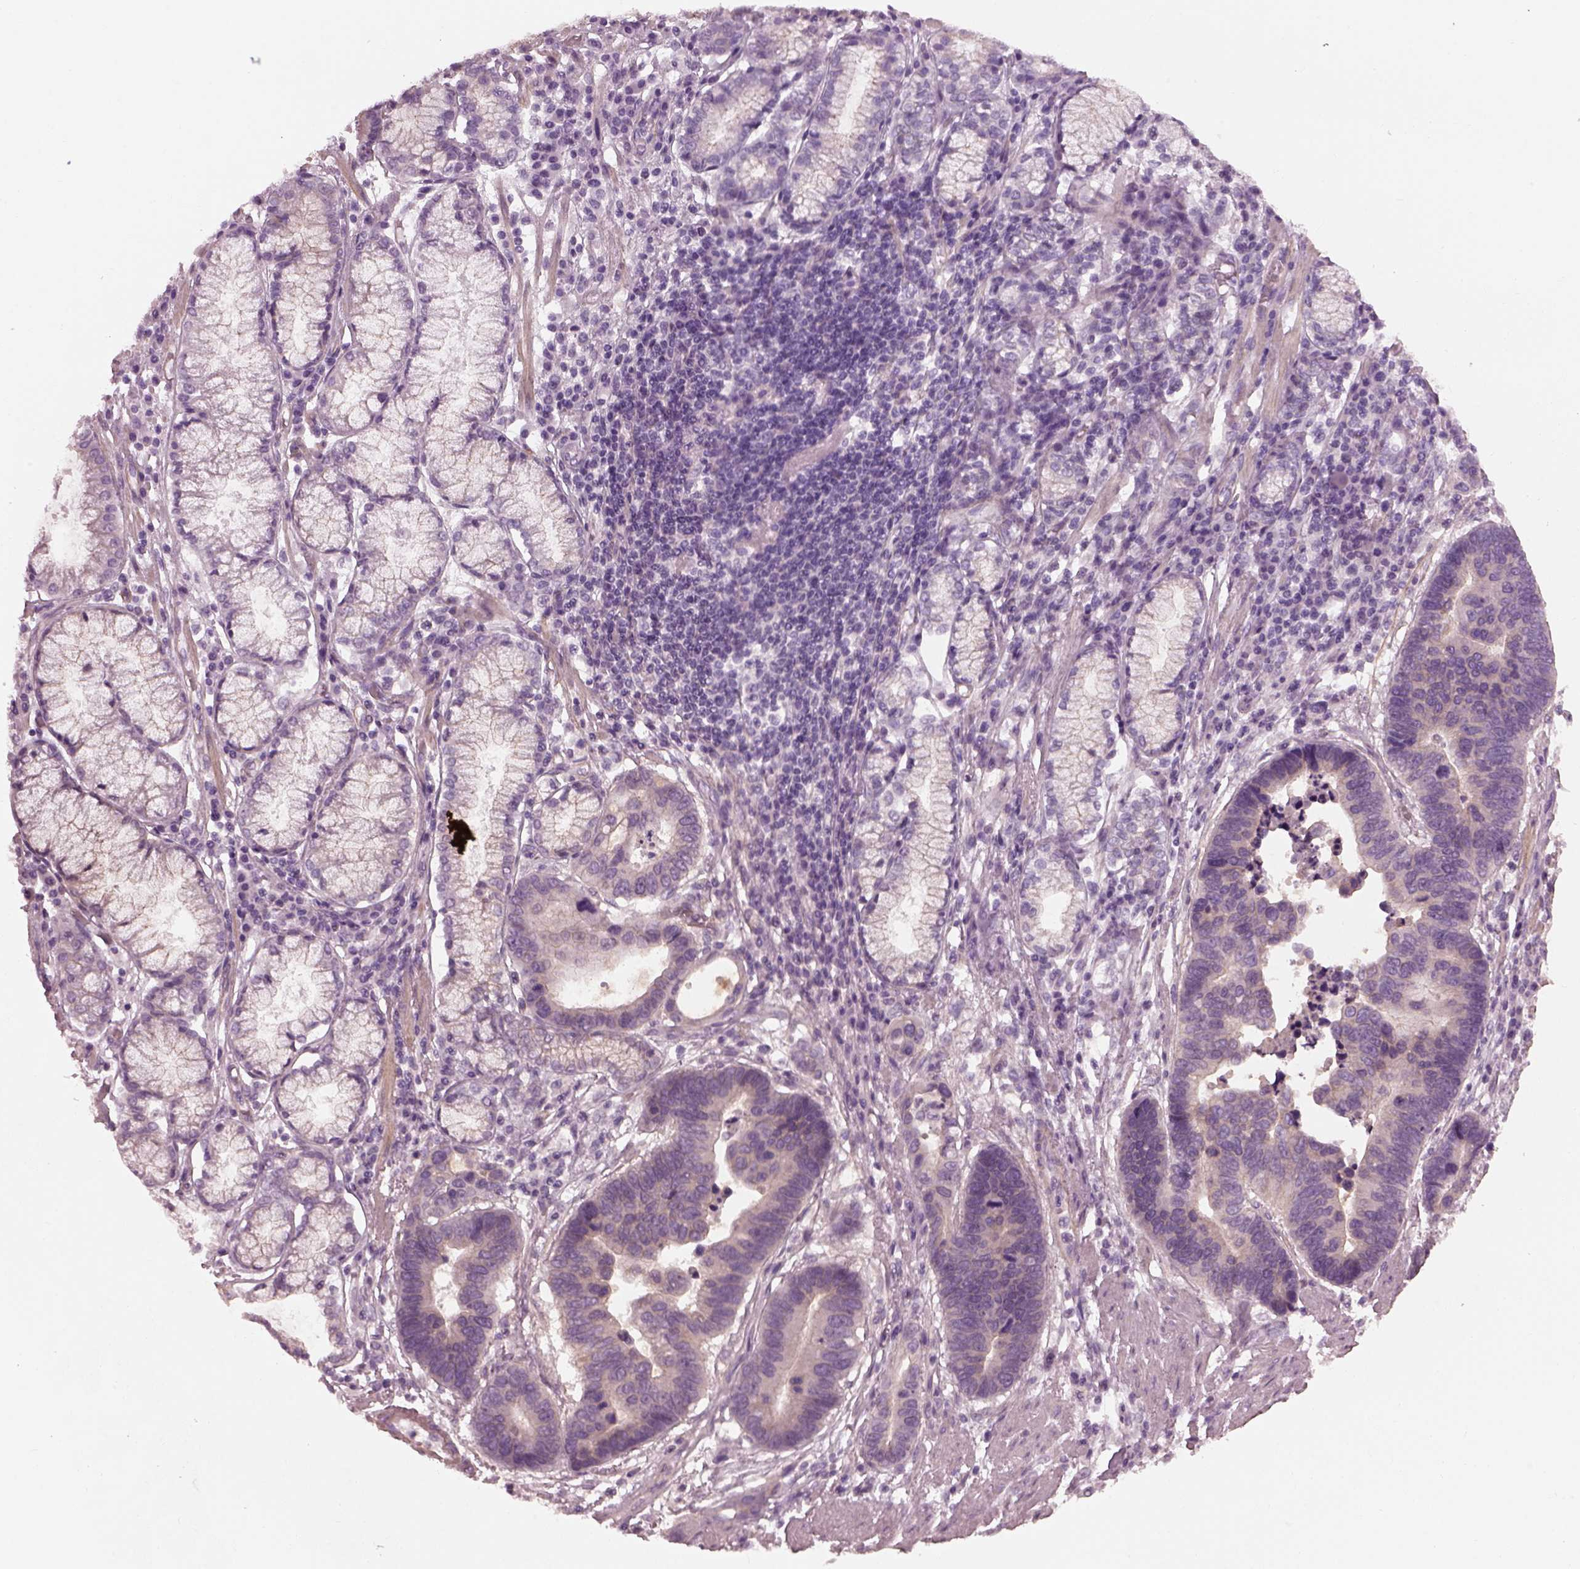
{"staining": {"intensity": "negative", "quantity": "none", "location": "none"}, "tissue": "stomach cancer", "cell_type": "Tumor cells", "image_type": "cancer", "snomed": [{"axis": "morphology", "description": "Adenocarcinoma, NOS"}, {"axis": "topography", "description": "Stomach"}], "caption": "The histopathology image reveals no significant staining in tumor cells of adenocarcinoma (stomach). Brightfield microscopy of immunohistochemistry stained with DAB (3,3'-diaminobenzidine) (brown) and hematoxylin (blue), captured at high magnification.", "gene": "BFSP1", "patient": {"sex": "male", "age": 84}}